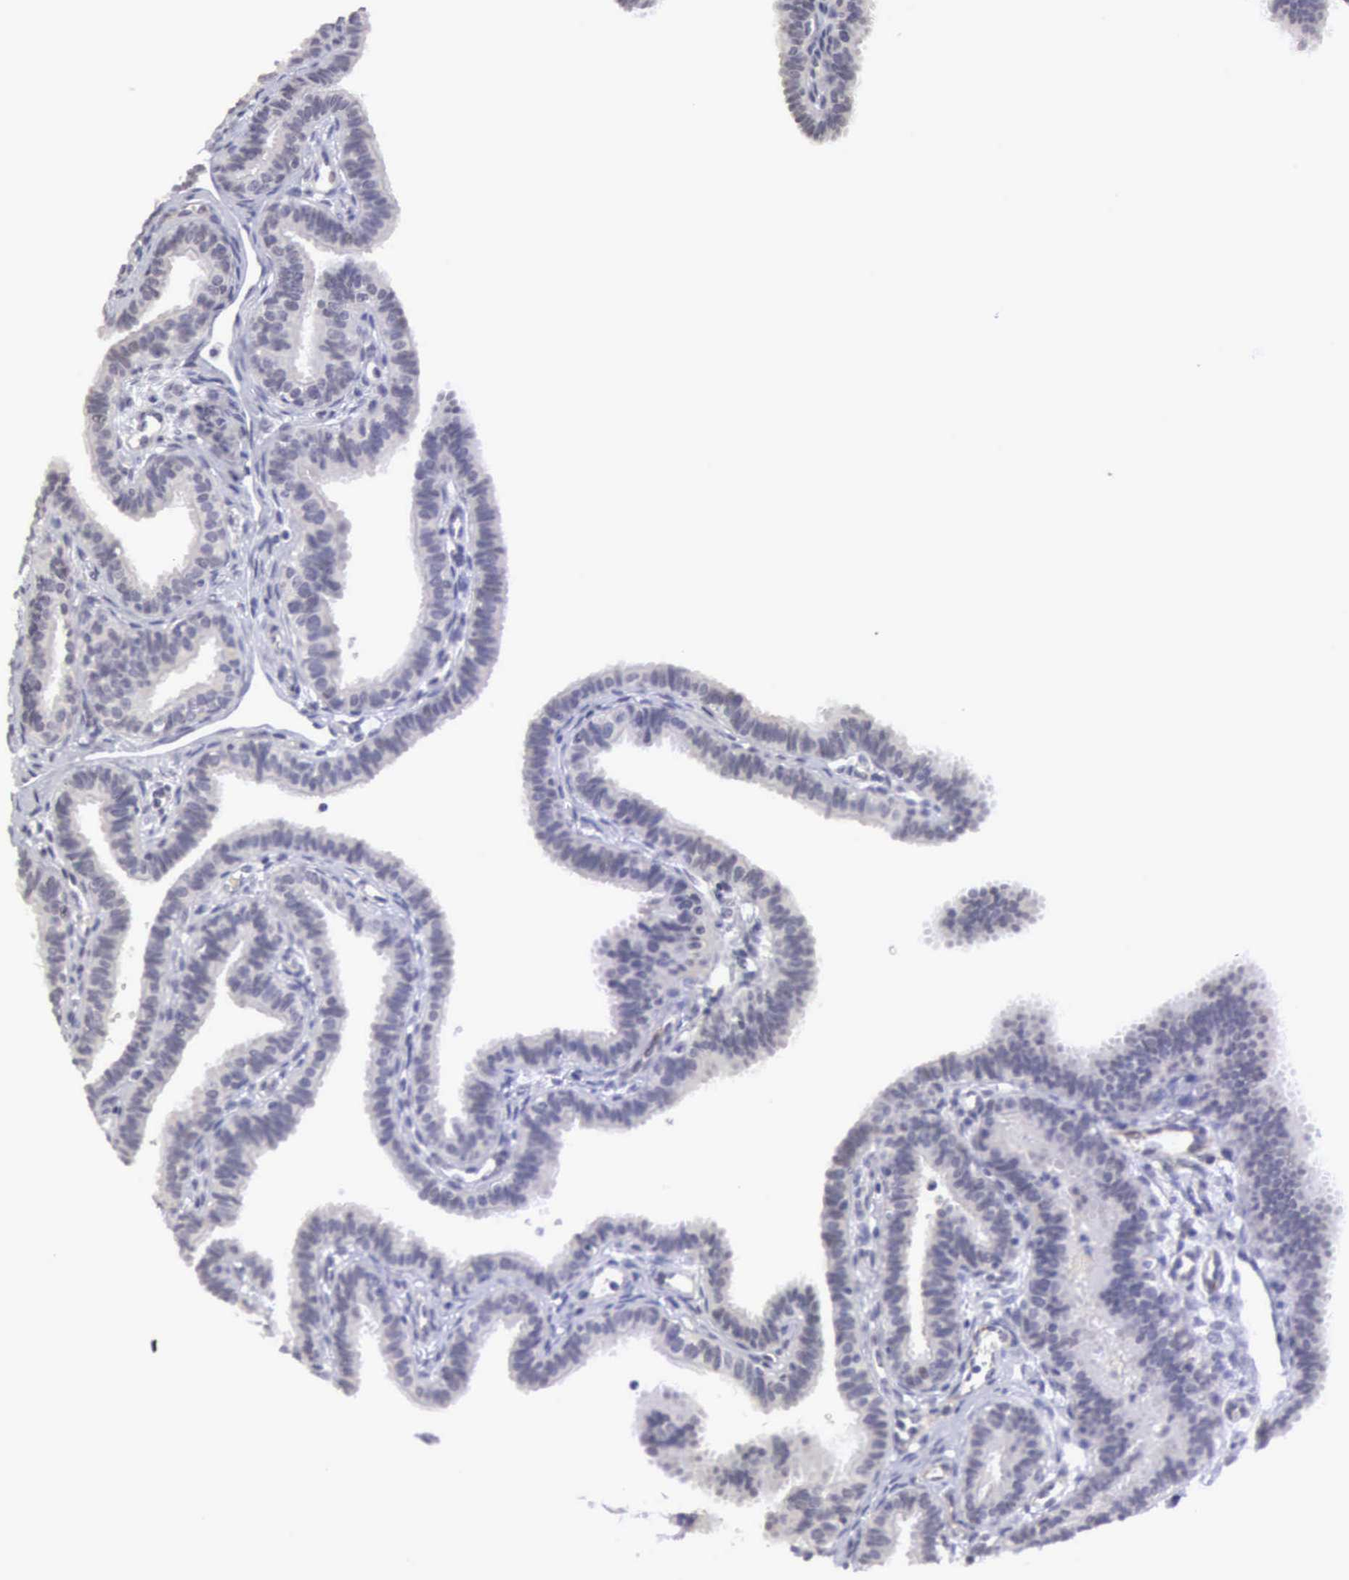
{"staining": {"intensity": "weak", "quantity": ">75%", "location": "cytoplasmic/membranous"}, "tissue": "fallopian tube", "cell_type": "Glandular cells", "image_type": "normal", "snomed": [{"axis": "morphology", "description": "Normal tissue, NOS"}, {"axis": "topography", "description": "Fallopian tube"}], "caption": "About >75% of glandular cells in benign human fallopian tube display weak cytoplasmic/membranous protein positivity as visualized by brown immunohistochemical staining.", "gene": "MORC2", "patient": {"sex": "female", "age": 32}}